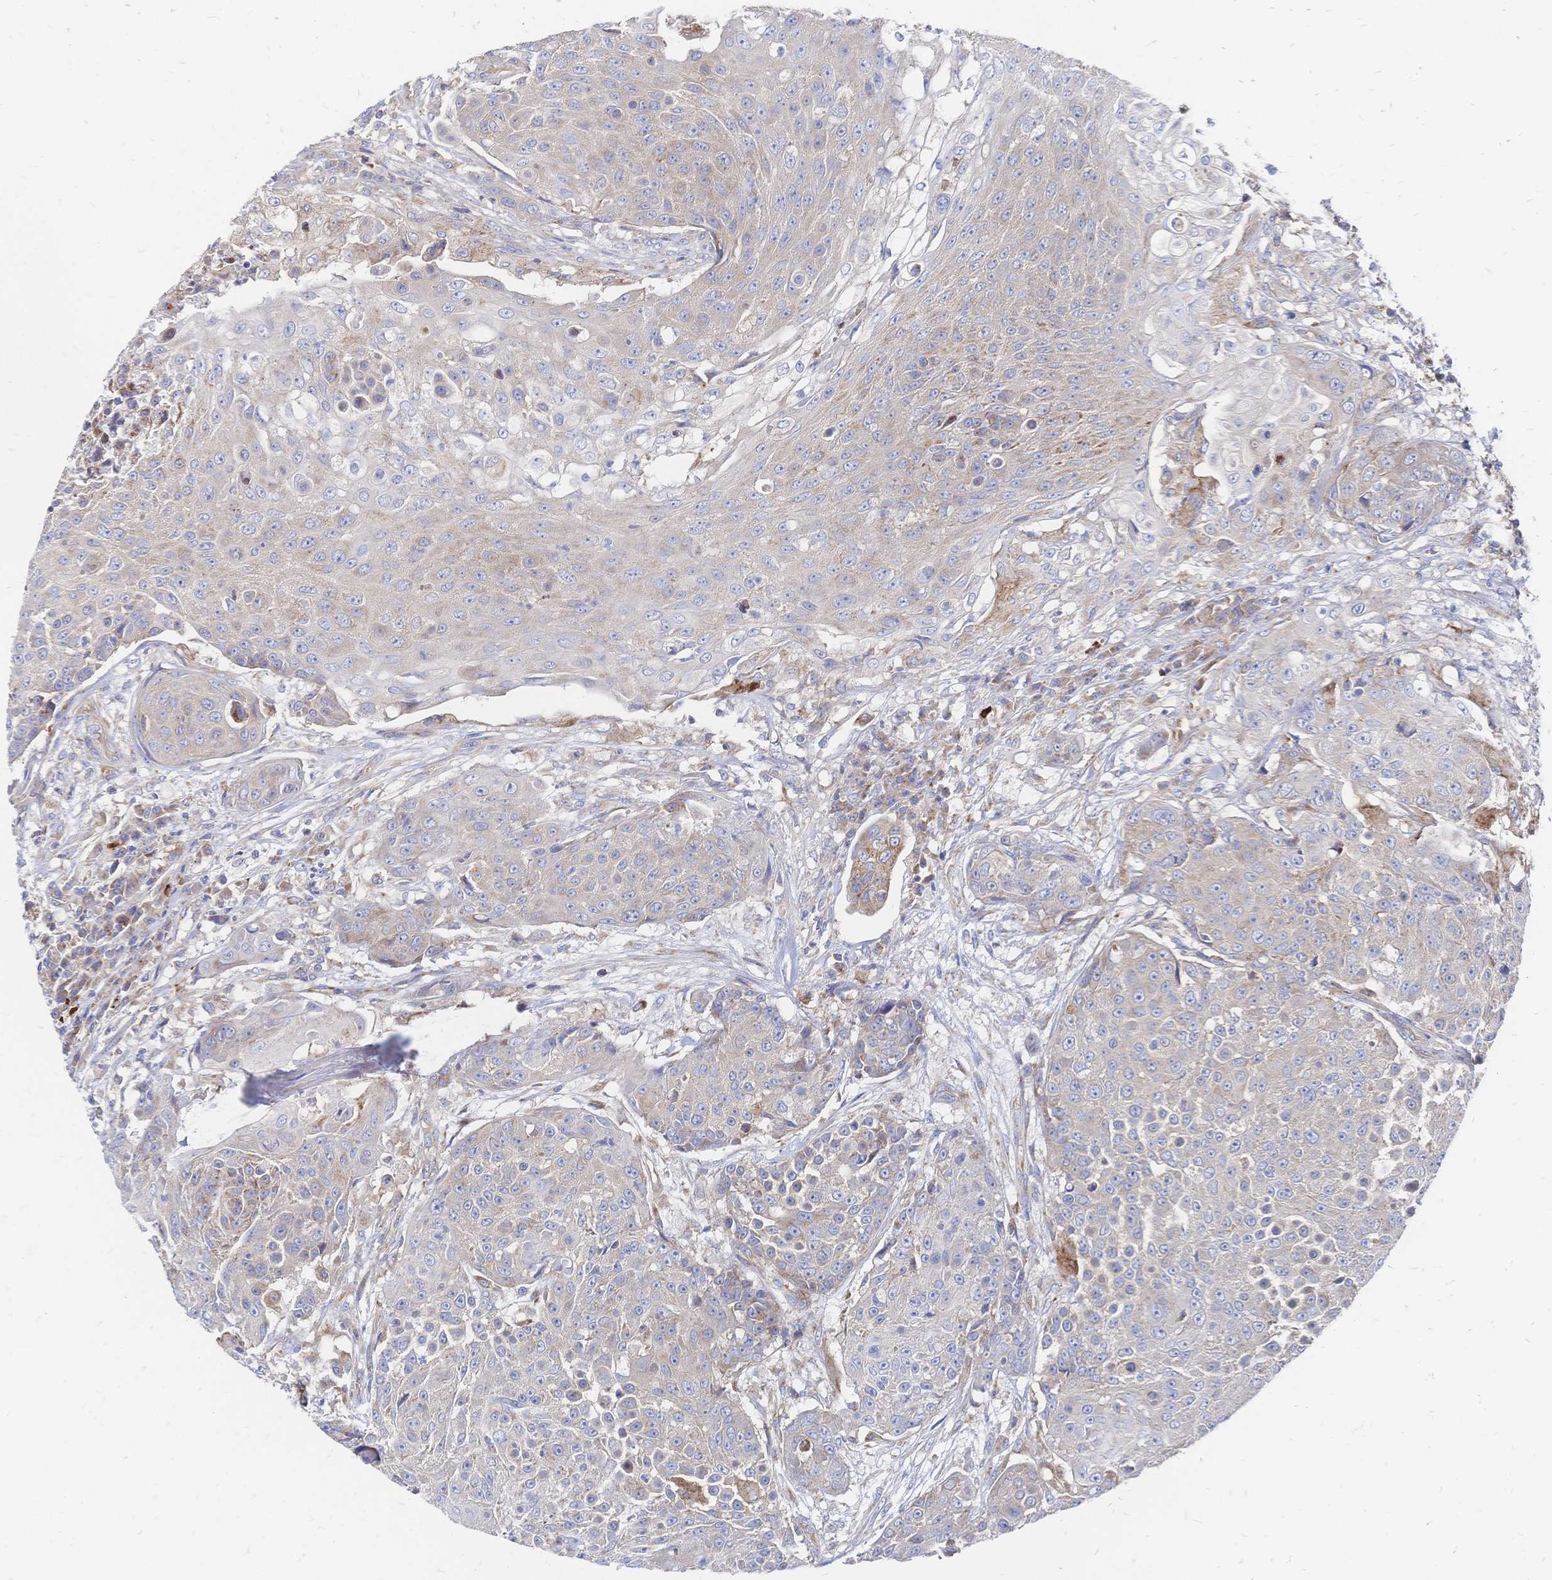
{"staining": {"intensity": "moderate", "quantity": "<25%", "location": "cytoplasmic/membranous"}, "tissue": "urothelial cancer", "cell_type": "Tumor cells", "image_type": "cancer", "snomed": [{"axis": "morphology", "description": "Urothelial carcinoma, High grade"}, {"axis": "topography", "description": "Urinary bladder"}], "caption": "Immunohistochemistry histopathology image of neoplastic tissue: high-grade urothelial carcinoma stained using immunohistochemistry reveals low levels of moderate protein expression localized specifically in the cytoplasmic/membranous of tumor cells, appearing as a cytoplasmic/membranous brown color.", "gene": "SORBS1", "patient": {"sex": "female", "age": 63}}